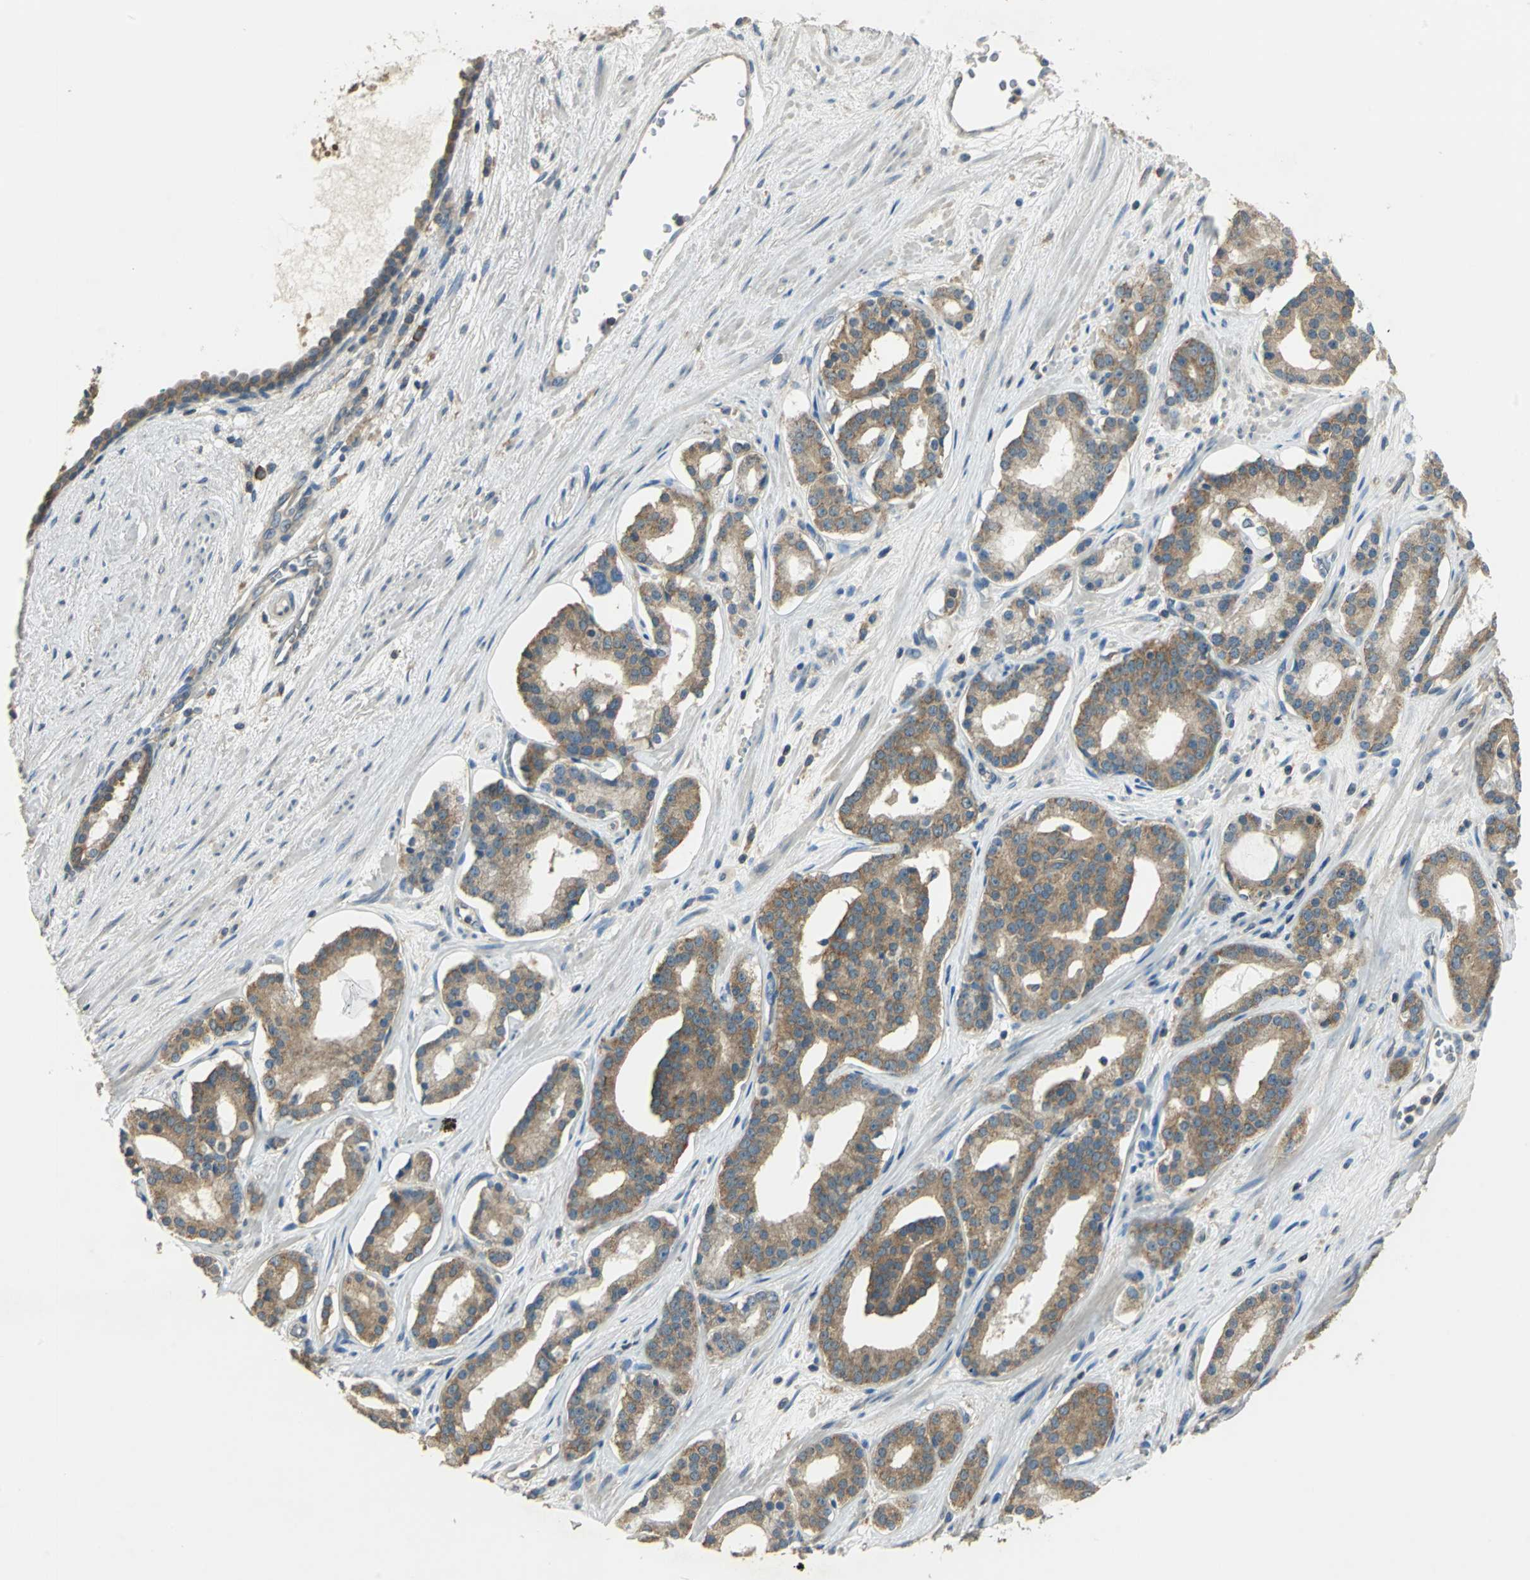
{"staining": {"intensity": "moderate", "quantity": ">75%", "location": "cytoplasmic/membranous"}, "tissue": "prostate cancer", "cell_type": "Tumor cells", "image_type": "cancer", "snomed": [{"axis": "morphology", "description": "Adenocarcinoma, Low grade"}, {"axis": "topography", "description": "Prostate"}], "caption": "Approximately >75% of tumor cells in human low-grade adenocarcinoma (prostate) show moderate cytoplasmic/membranous protein expression as visualized by brown immunohistochemical staining.", "gene": "SHC2", "patient": {"sex": "male", "age": 63}}